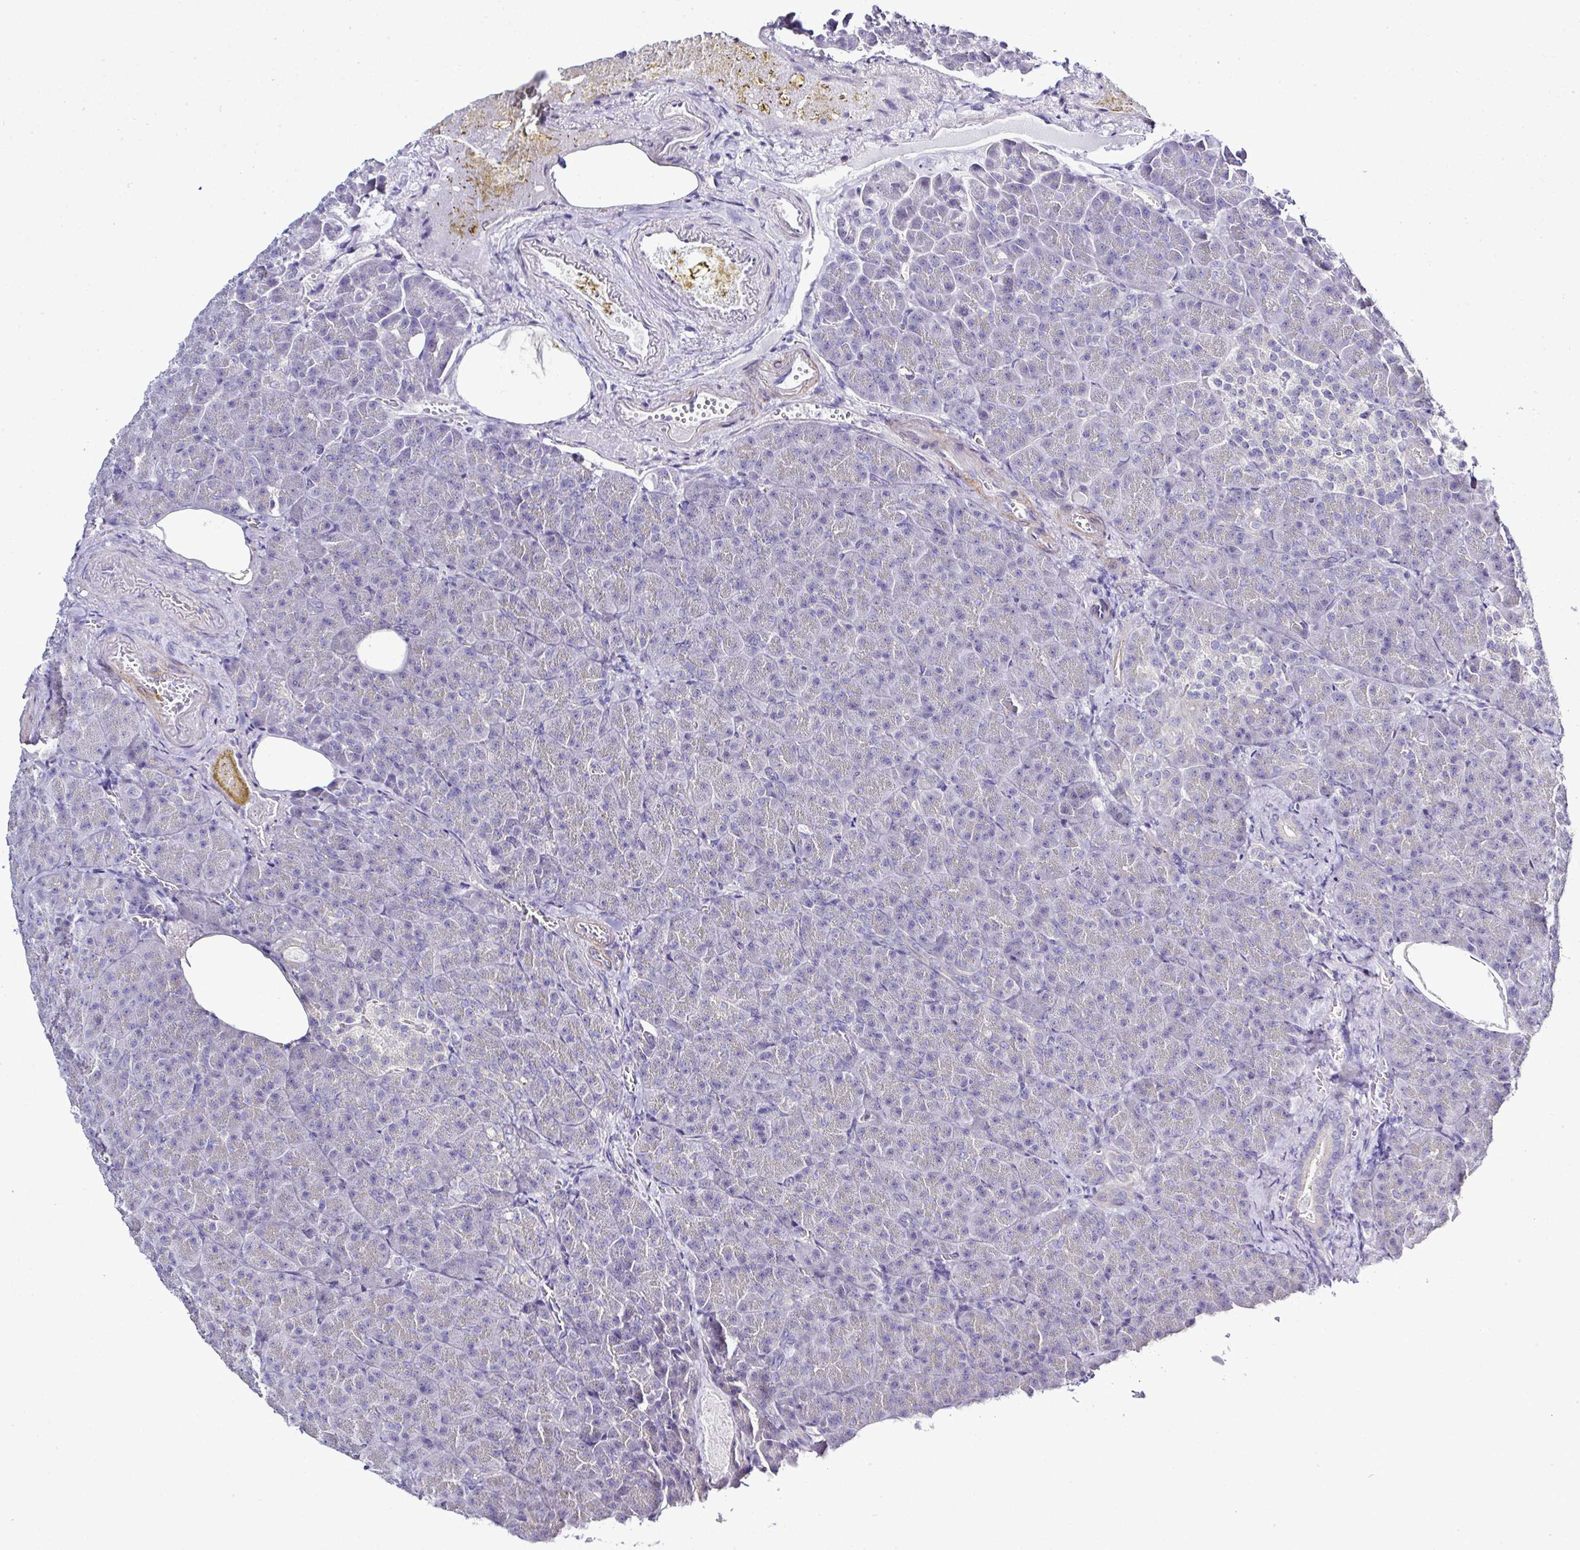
{"staining": {"intensity": "negative", "quantity": "none", "location": "none"}, "tissue": "pancreas", "cell_type": "Exocrine glandular cells", "image_type": "normal", "snomed": [{"axis": "morphology", "description": "Normal tissue, NOS"}, {"axis": "topography", "description": "Pancreas"}], "caption": "A histopathology image of human pancreas is negative for staining in exocrine glandular cells. (Stains: DAB immunohistochemistry (IHC) with hematoxylin counter stain, Microscopy: brightfield microscopy at high magnification).", "gene": "MED11", "patient": {"sex": "female", "age": 74}}